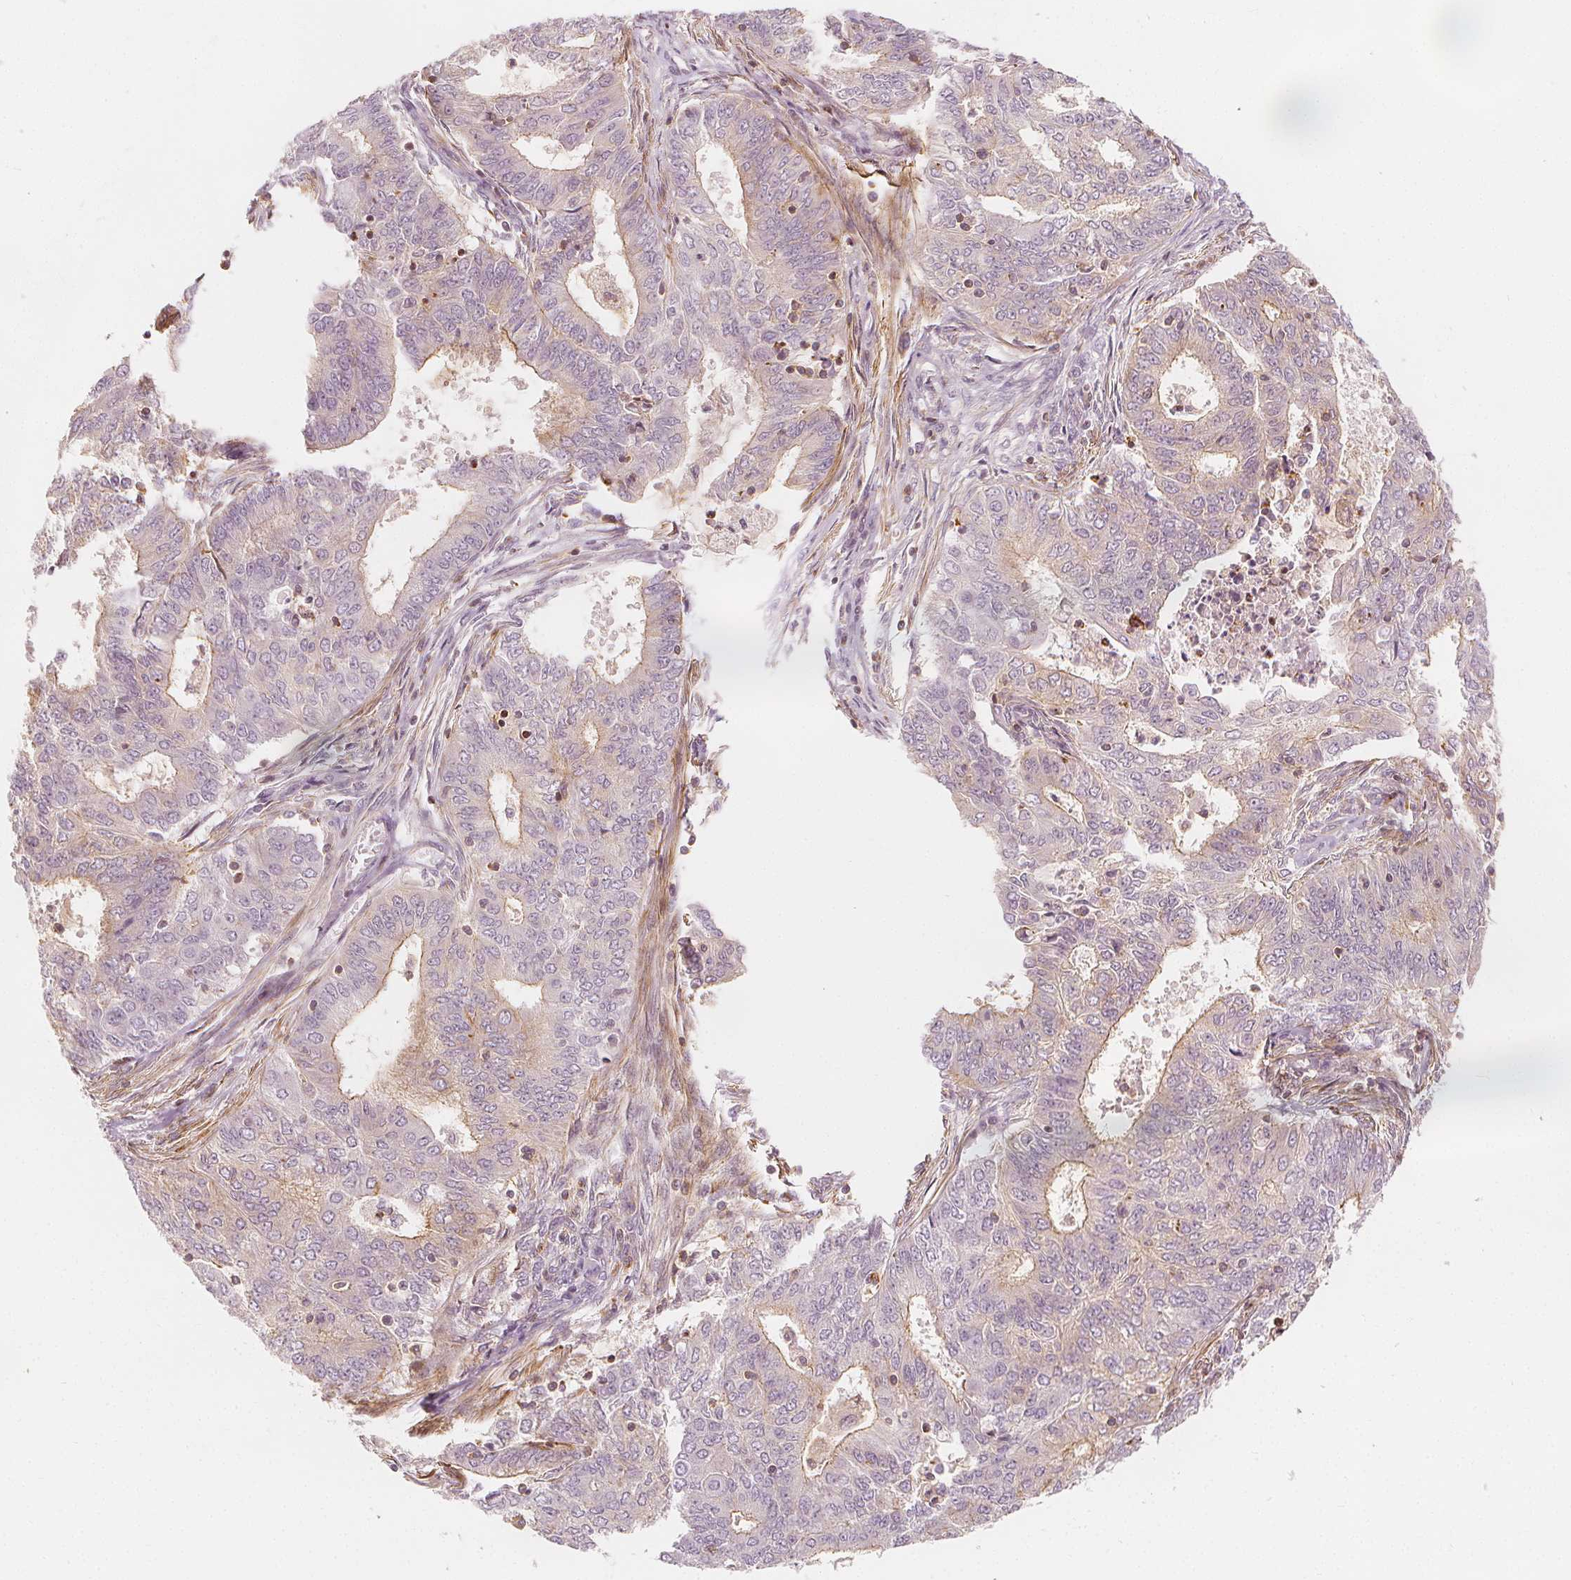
{"staining": {"intensity": "weak", "quantity": "<25%", "location": "cytoplasmic/membranous"}, "tissue": "endometrial cancer", "cell_type": "Tumor cells", "image_type": "cancer", "snomed": [{"axis": "morphology", "description": "Adenocarcinoma, NOS"}, {"axis": "topography", "description": "Endometrium"}], "caption": "A micrograph of adenocarcinoma (endometrial) stained for a protein reveals no brown staining in tumor cells.", "gene": "ARHGAP26", "patient": {"sex": "female", "age": 62}}